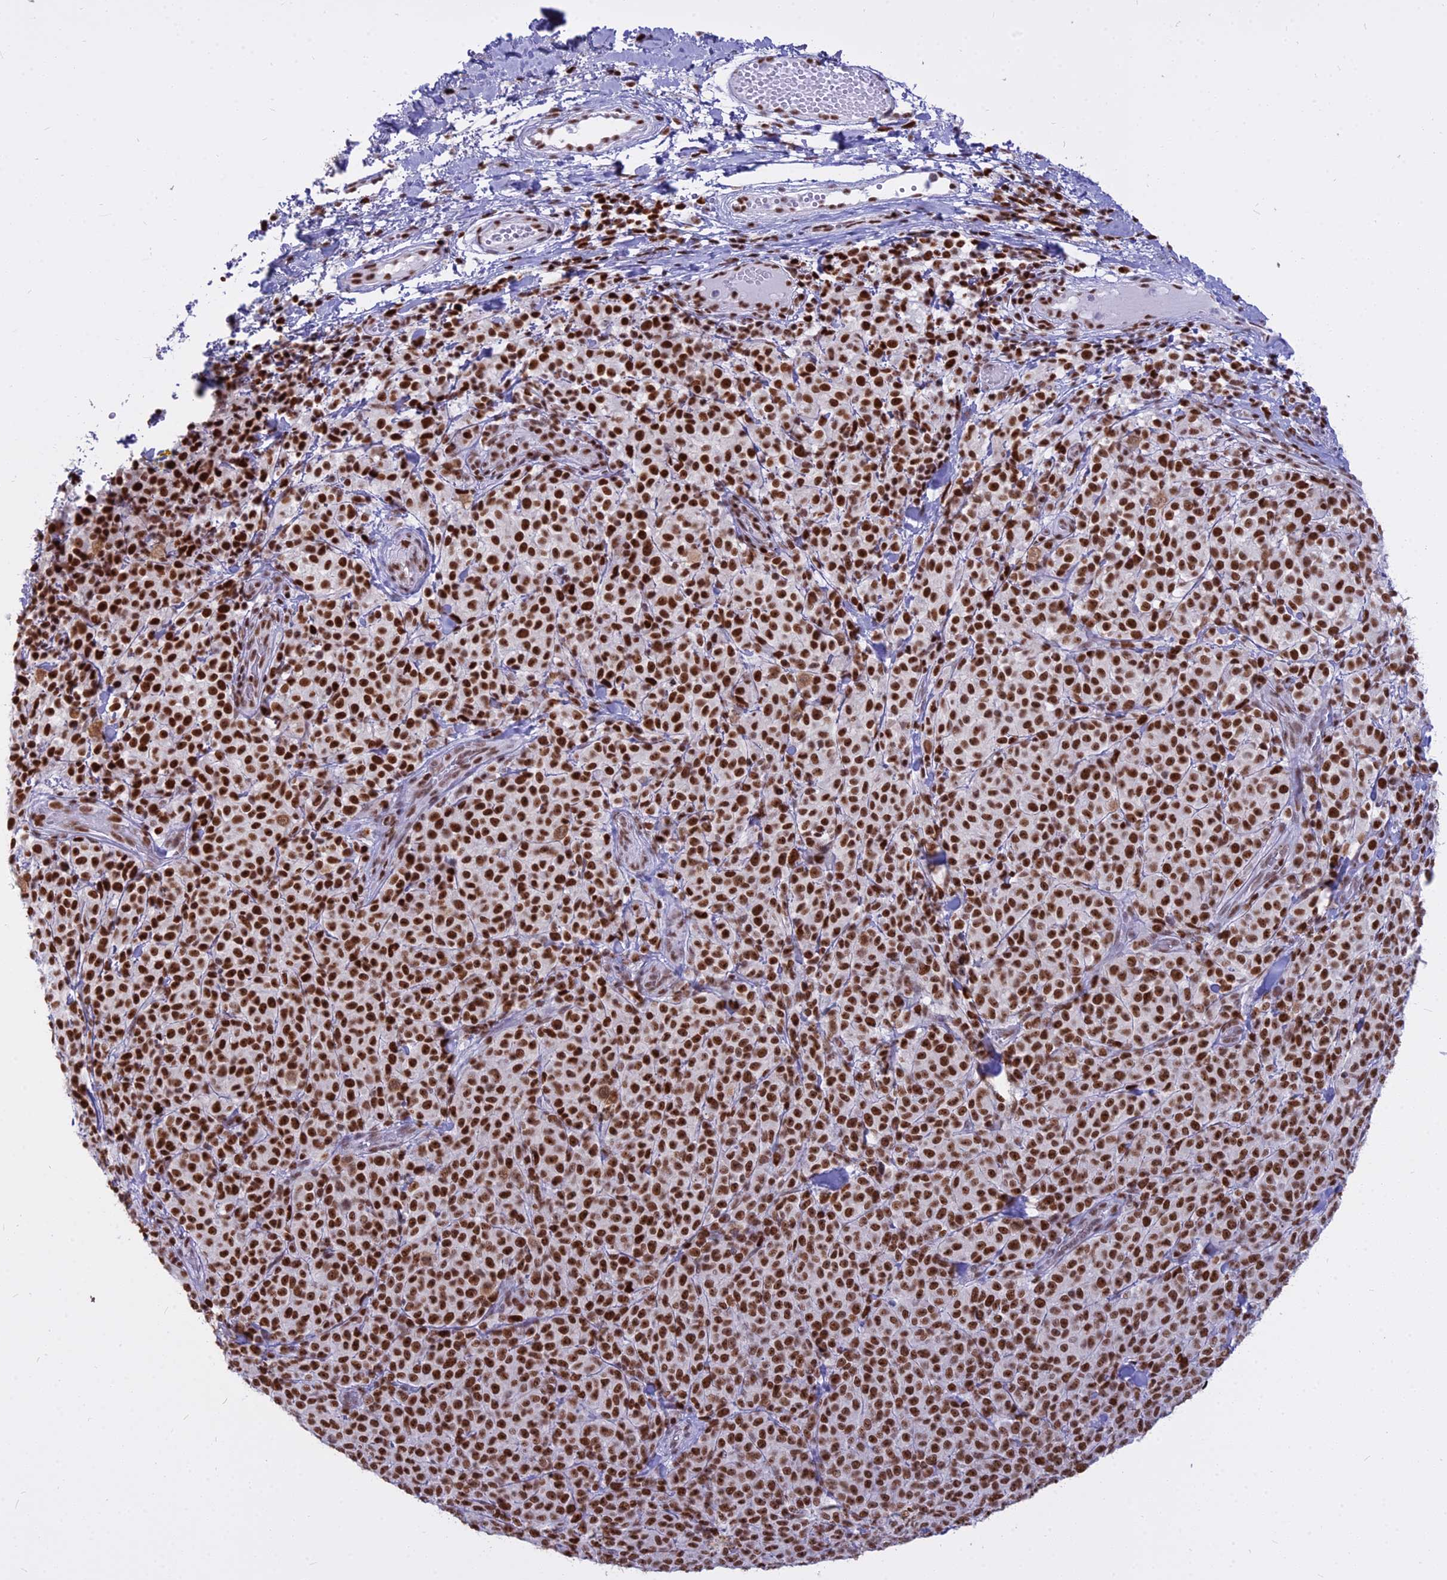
{"staining": {"intensity": "strong", "quantity": ">75%", "location": "nuclear"}, "tissue": "melanoma", "cell_type": "Tumor cells", "image_type": "cancer", "snomed": [{"axis": "morphology", "description": "Normal tissue, NOS"}, {"axis": "morphology", "description": "Malignant melanoma, NOS"}, {"axis": "topography", "description": "Skin"}], "caption": "Malignant melanoma was stained to show a protein in brown. There is high levels of strong nuclear positivity in approximately >75% of tumor cells.", "gene": "PARP1", "patient": {"sex": "female", "age": 34}}